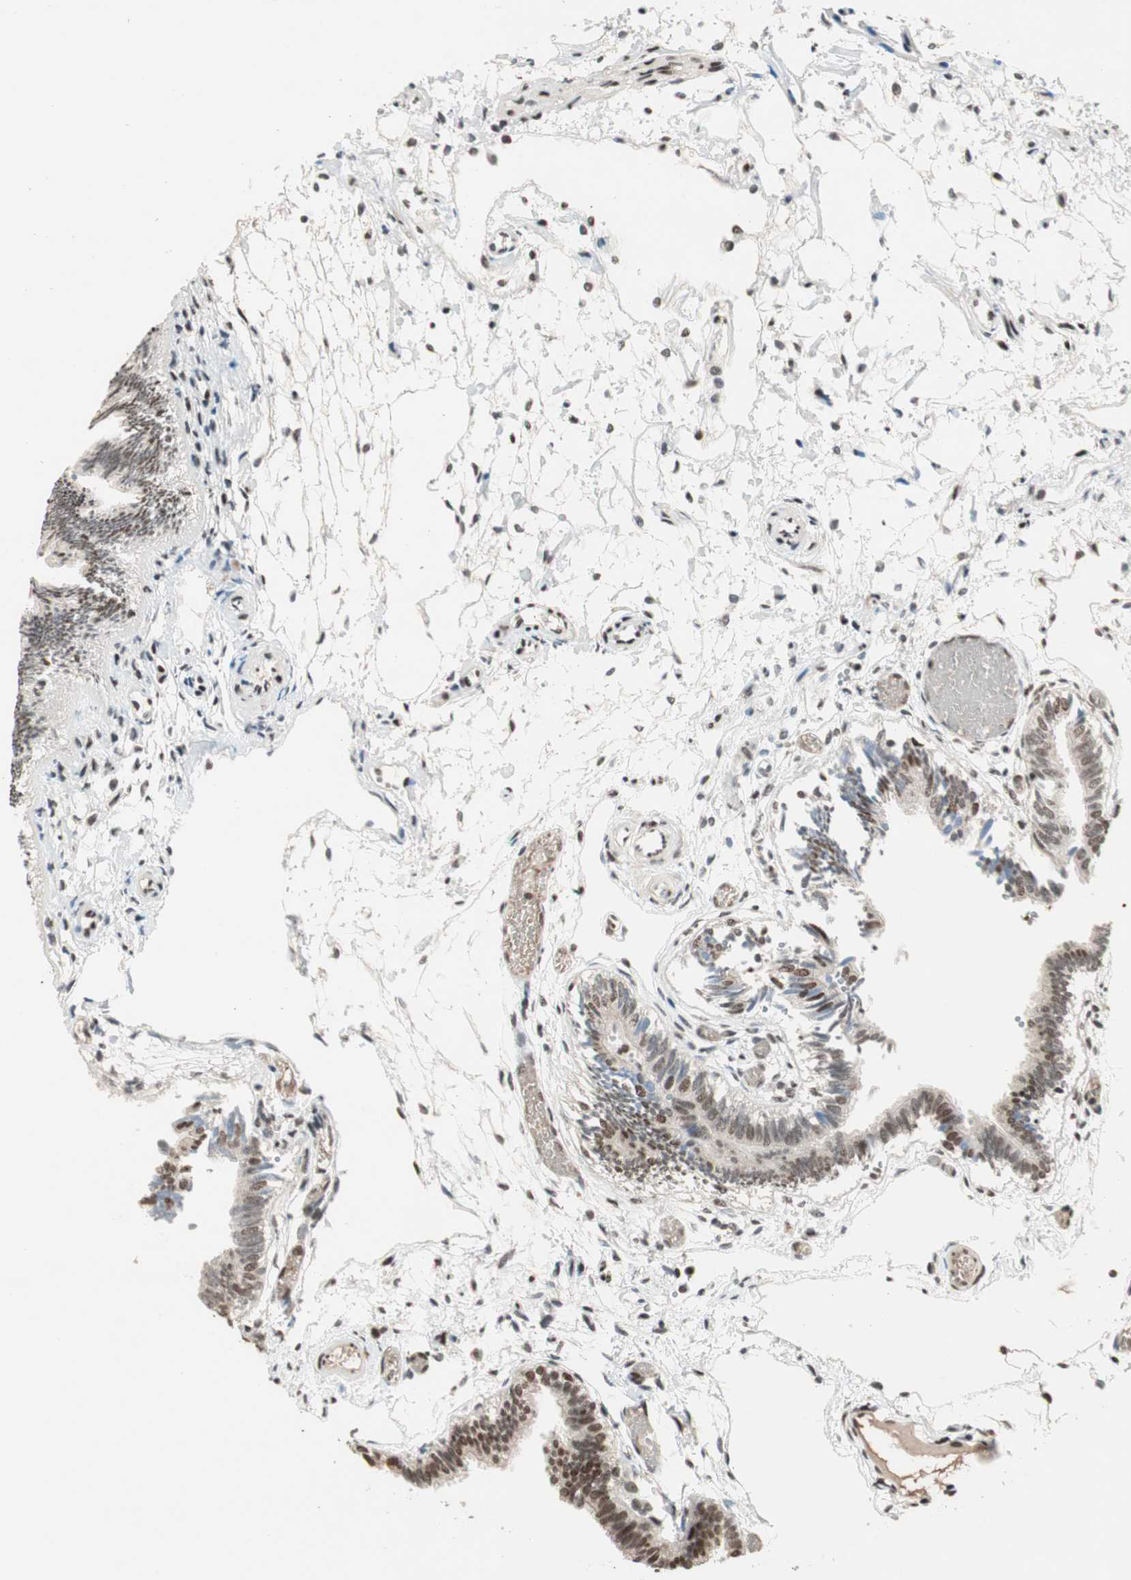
{"staining": {"intensity": "moderate", "quantity": ">75%", "location": "nuclear"}, "tissue": "fallopian tube", "cell_type": "Glandular cells", "image_type": "normal", "snomed": [{"axis": "morphology", "description": "Normal tissue, NOS"}, {"axis": "topography", "description": "Fallopian tube"}], "caption": "Immunohistochemical staining of unremarkable fallopian tube shows moderate nuclear protein positivity in about >75% of glandular cells.", "gene": "MDC1", "patient": {"sex": "female", "age": 29}}